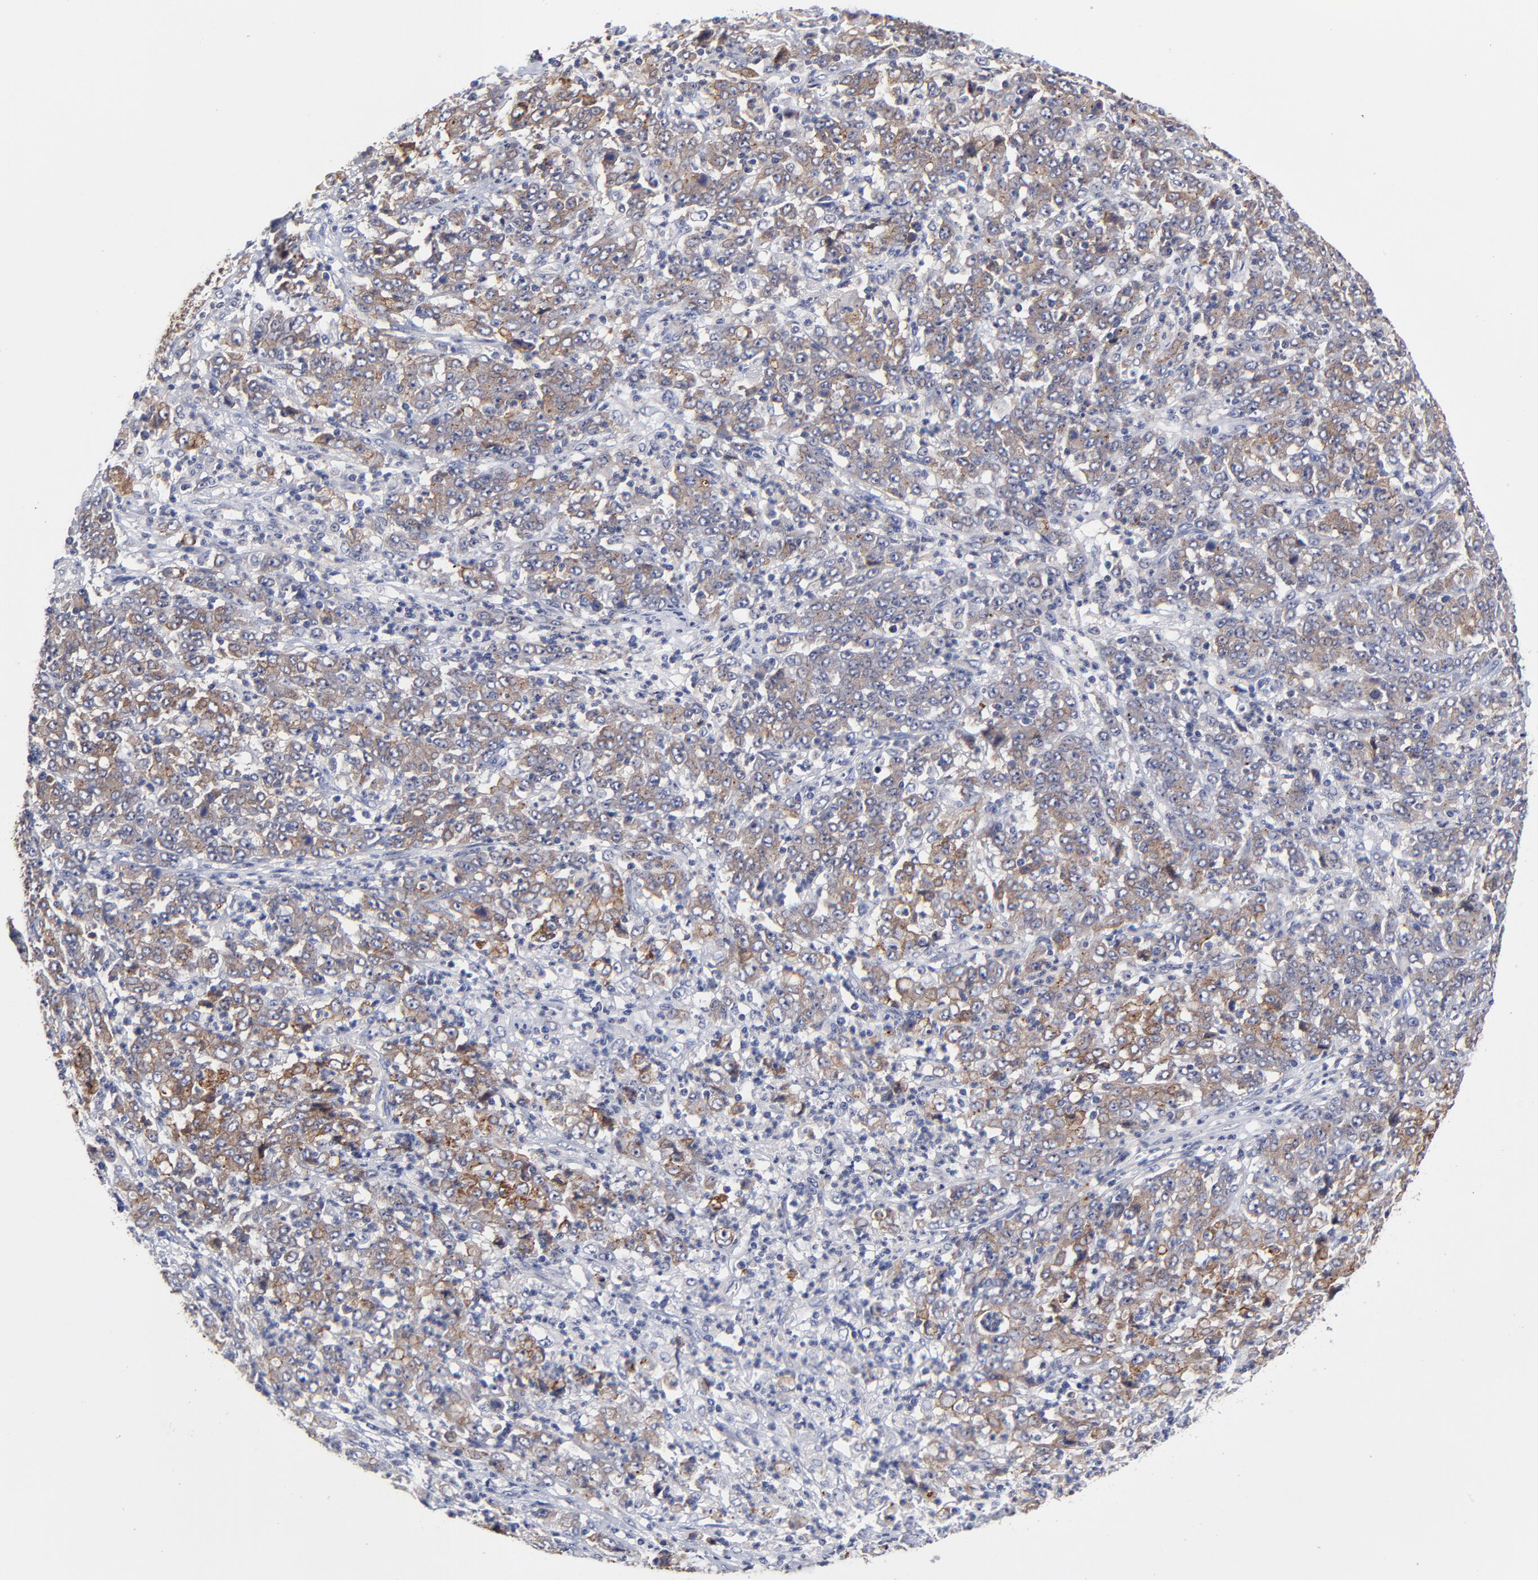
{"staining": {"intensity": "weak", "quantity": "25%-75%", "location": "cytoplasmic/membranous"}, "tissue": "stomach cancer", "cell_type": "Tumor cells", "image_type": "cancer", "snomed": [{"axis": "morphology", "description": "Adenocarcinoma, NOS"}, {"axis": "topography", "description": "Stomach, lower"}], "caption": "Tumor cells reveal weak cytoplasmic/membranous expression in approximately 25%-75% of cells in stomach adenocarcinoma. The staining is performed using DAB brown chromogen to label protein expression. The nuclei are counter-stained blue using hematoxylin.", "gene": "CXADR", "patient": {"sex": "female", "age": 71}}